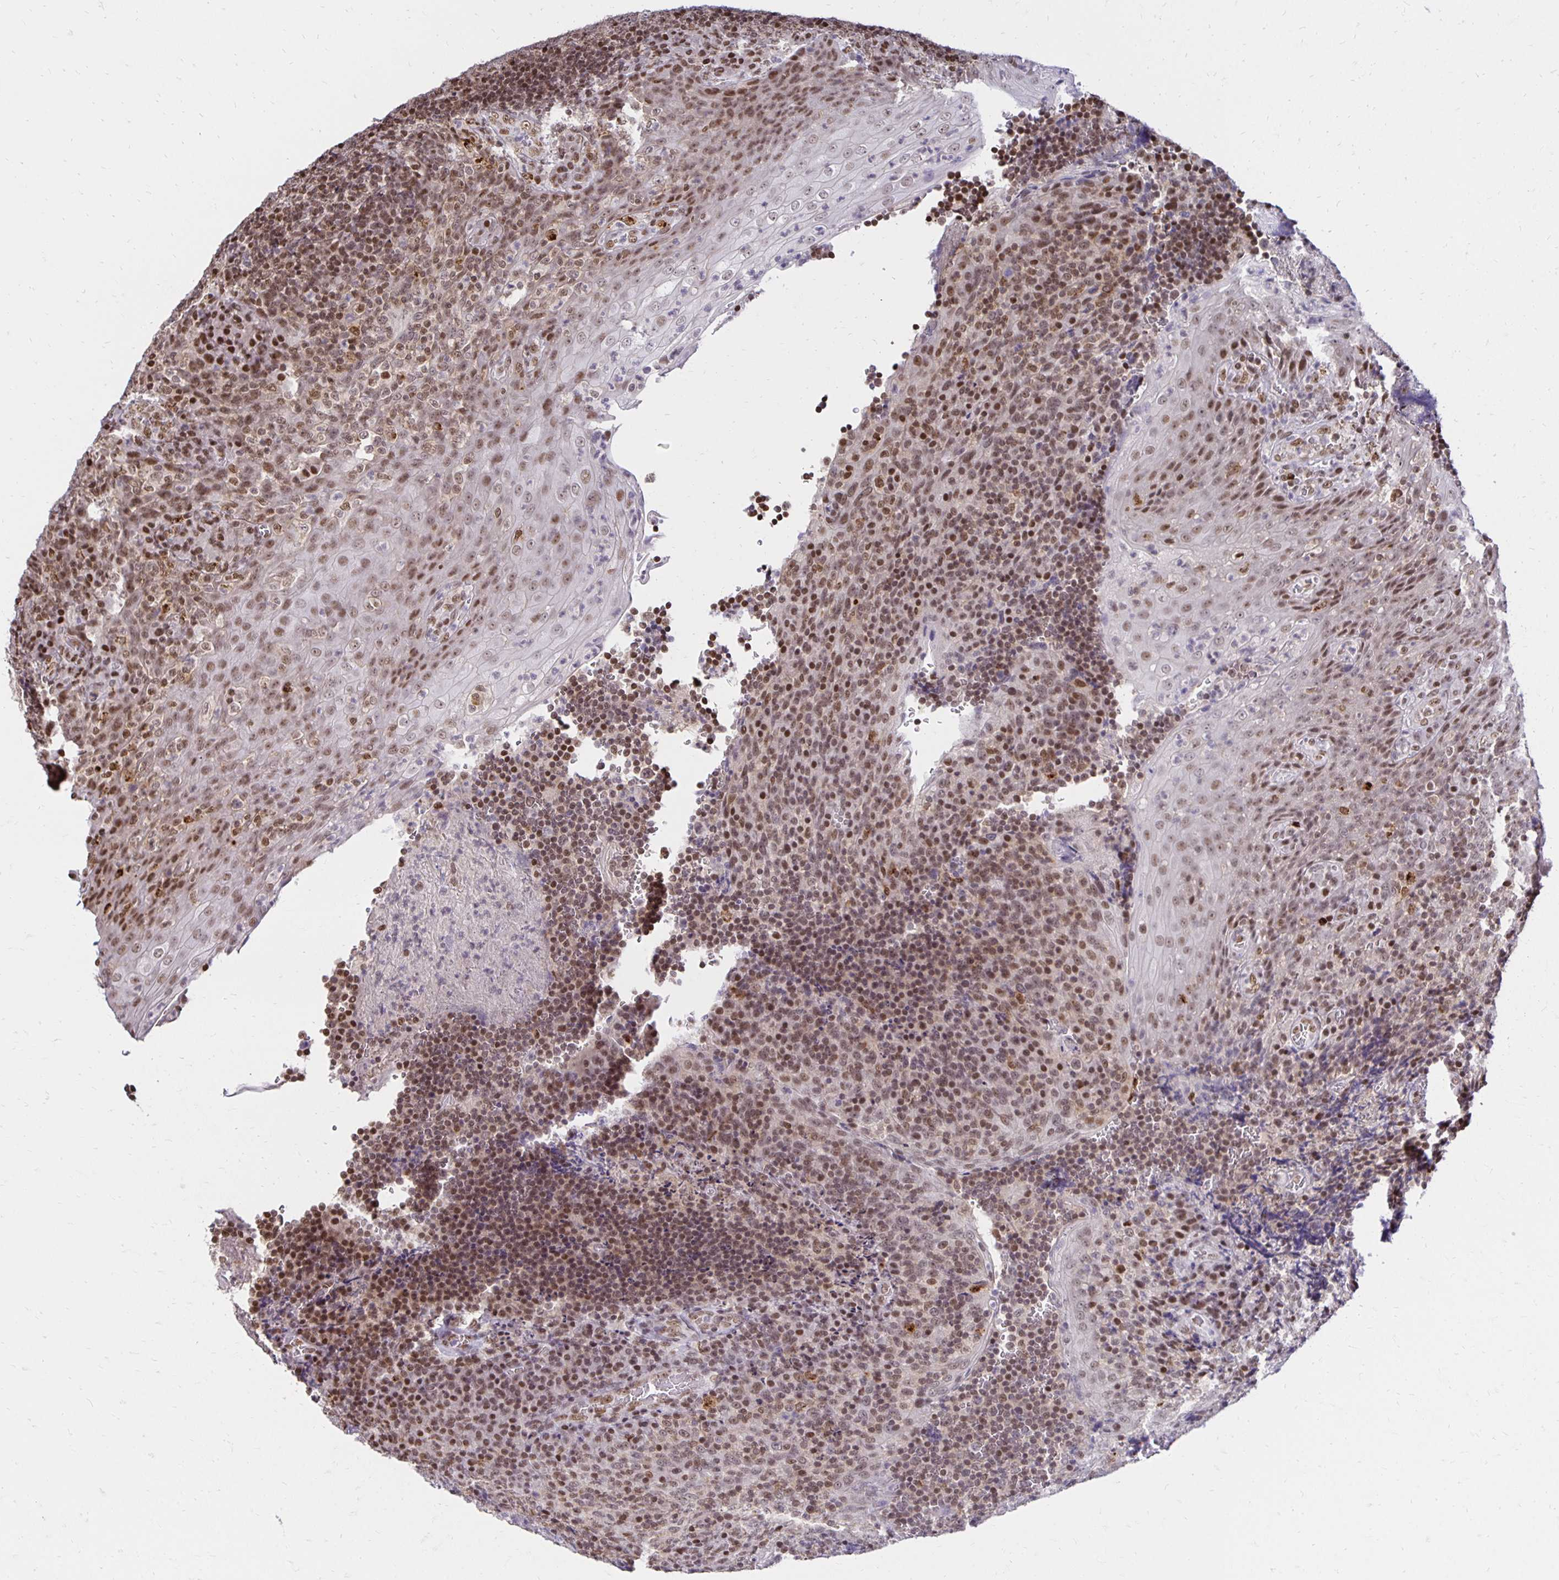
{"staining": {"intensity": "moderate", "quantity": ">75%", "location": "nuclear"}, "tissue": "tonsil", "cell_type": "Non-germinal center cells", "image_type": "normal", "snomed": [{"axis": "morphology", "description": "Normal tissue, NOS"}, {"axis": "topography", "description": "Tonsil"}], "caption": "Immunohistochemical staining of benign human tonsil displays moderate nuclear protein positivity in about >75% of non-germinal center cells. (brown staining indicates protein expression, while blue staining denotes nuclei).", "gene": "ZNF579", "patient": {"sex": "male", "age": 17}}